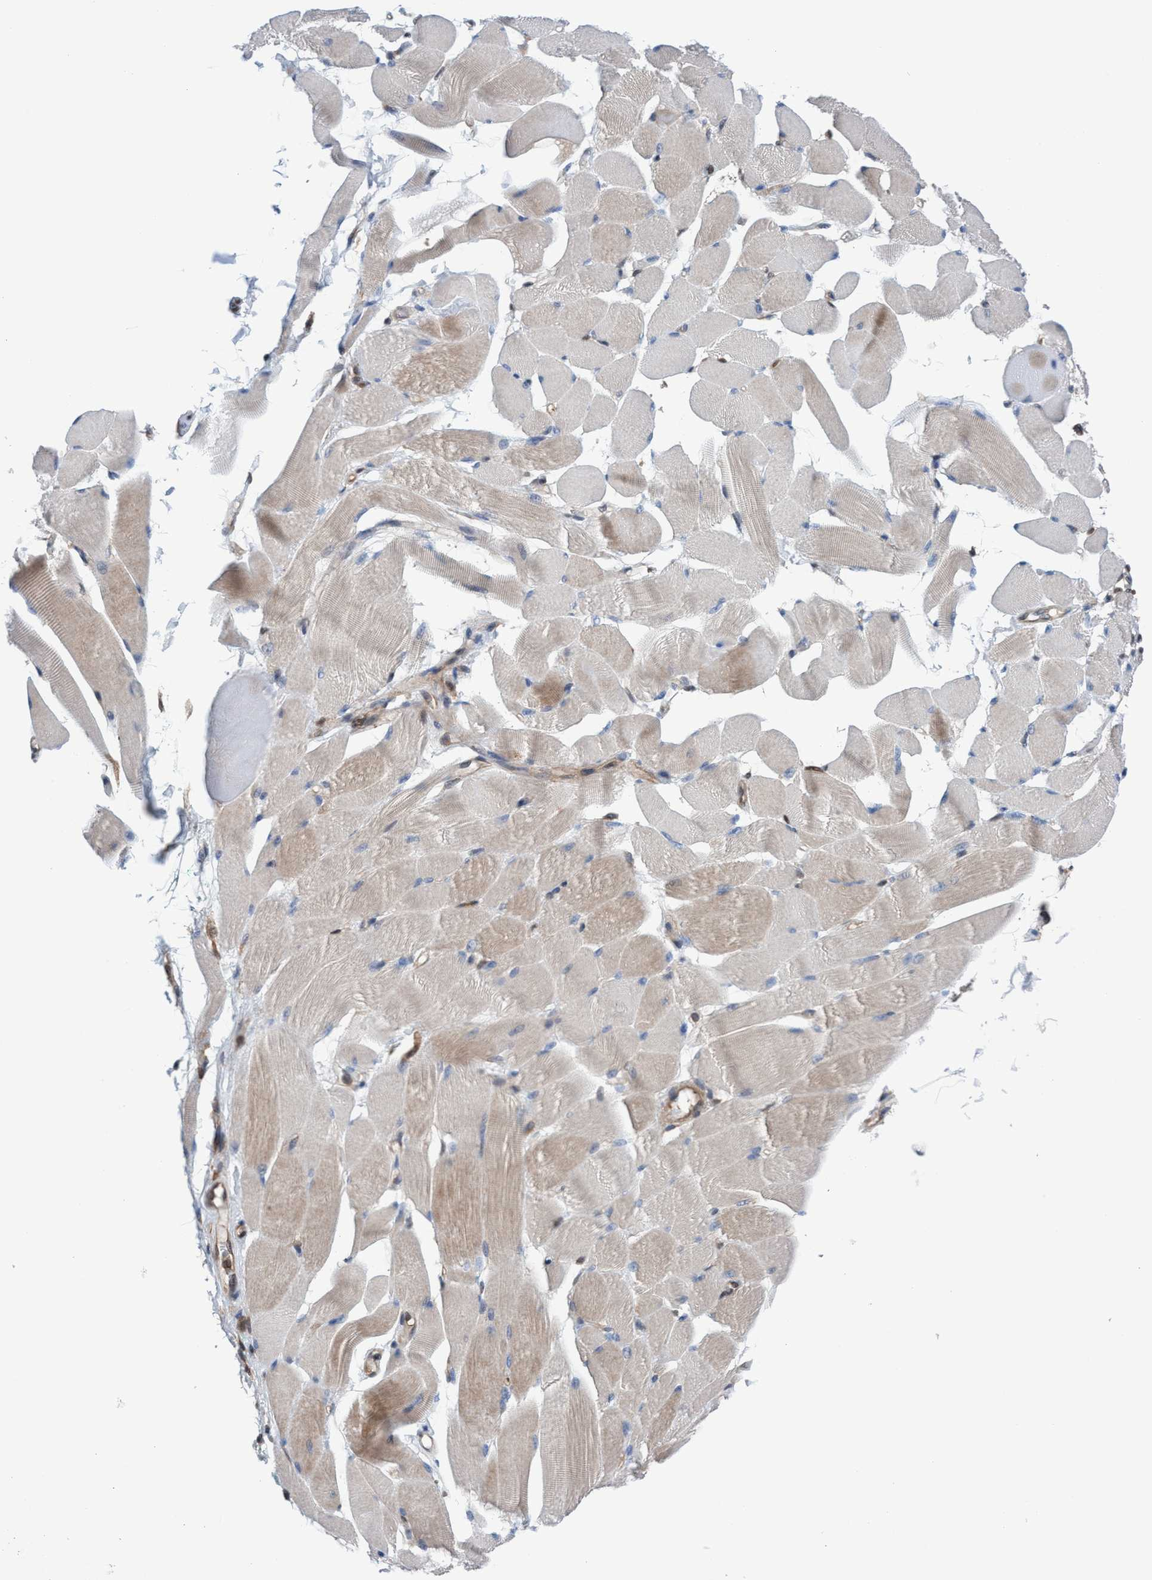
{"staining": {"intensity": "moderate", "quantity": "25%-75%", "location": "cytoplasmic/membranous"}, "tissue": "skeletal muscle", "cell_type": "Myocytes", "image_type": "normal", "snomed": [{"axis": "morphology", "description": "Normal tissue, NOS"}, {"axis": "topography", "description": "Skeletal muscle"}, {"axis": "topography", "description": "Peripheral nerve tissue"}], "caption": "An immunohistochemistry micrograph of benign tissue is shown. Protein staining in brown highlights moderate cytoplasmic/membranous positivity in skeletal muscle within myocytes.", "gene": "GLOD4", "patient": {"sex": "female", "age": 84}}